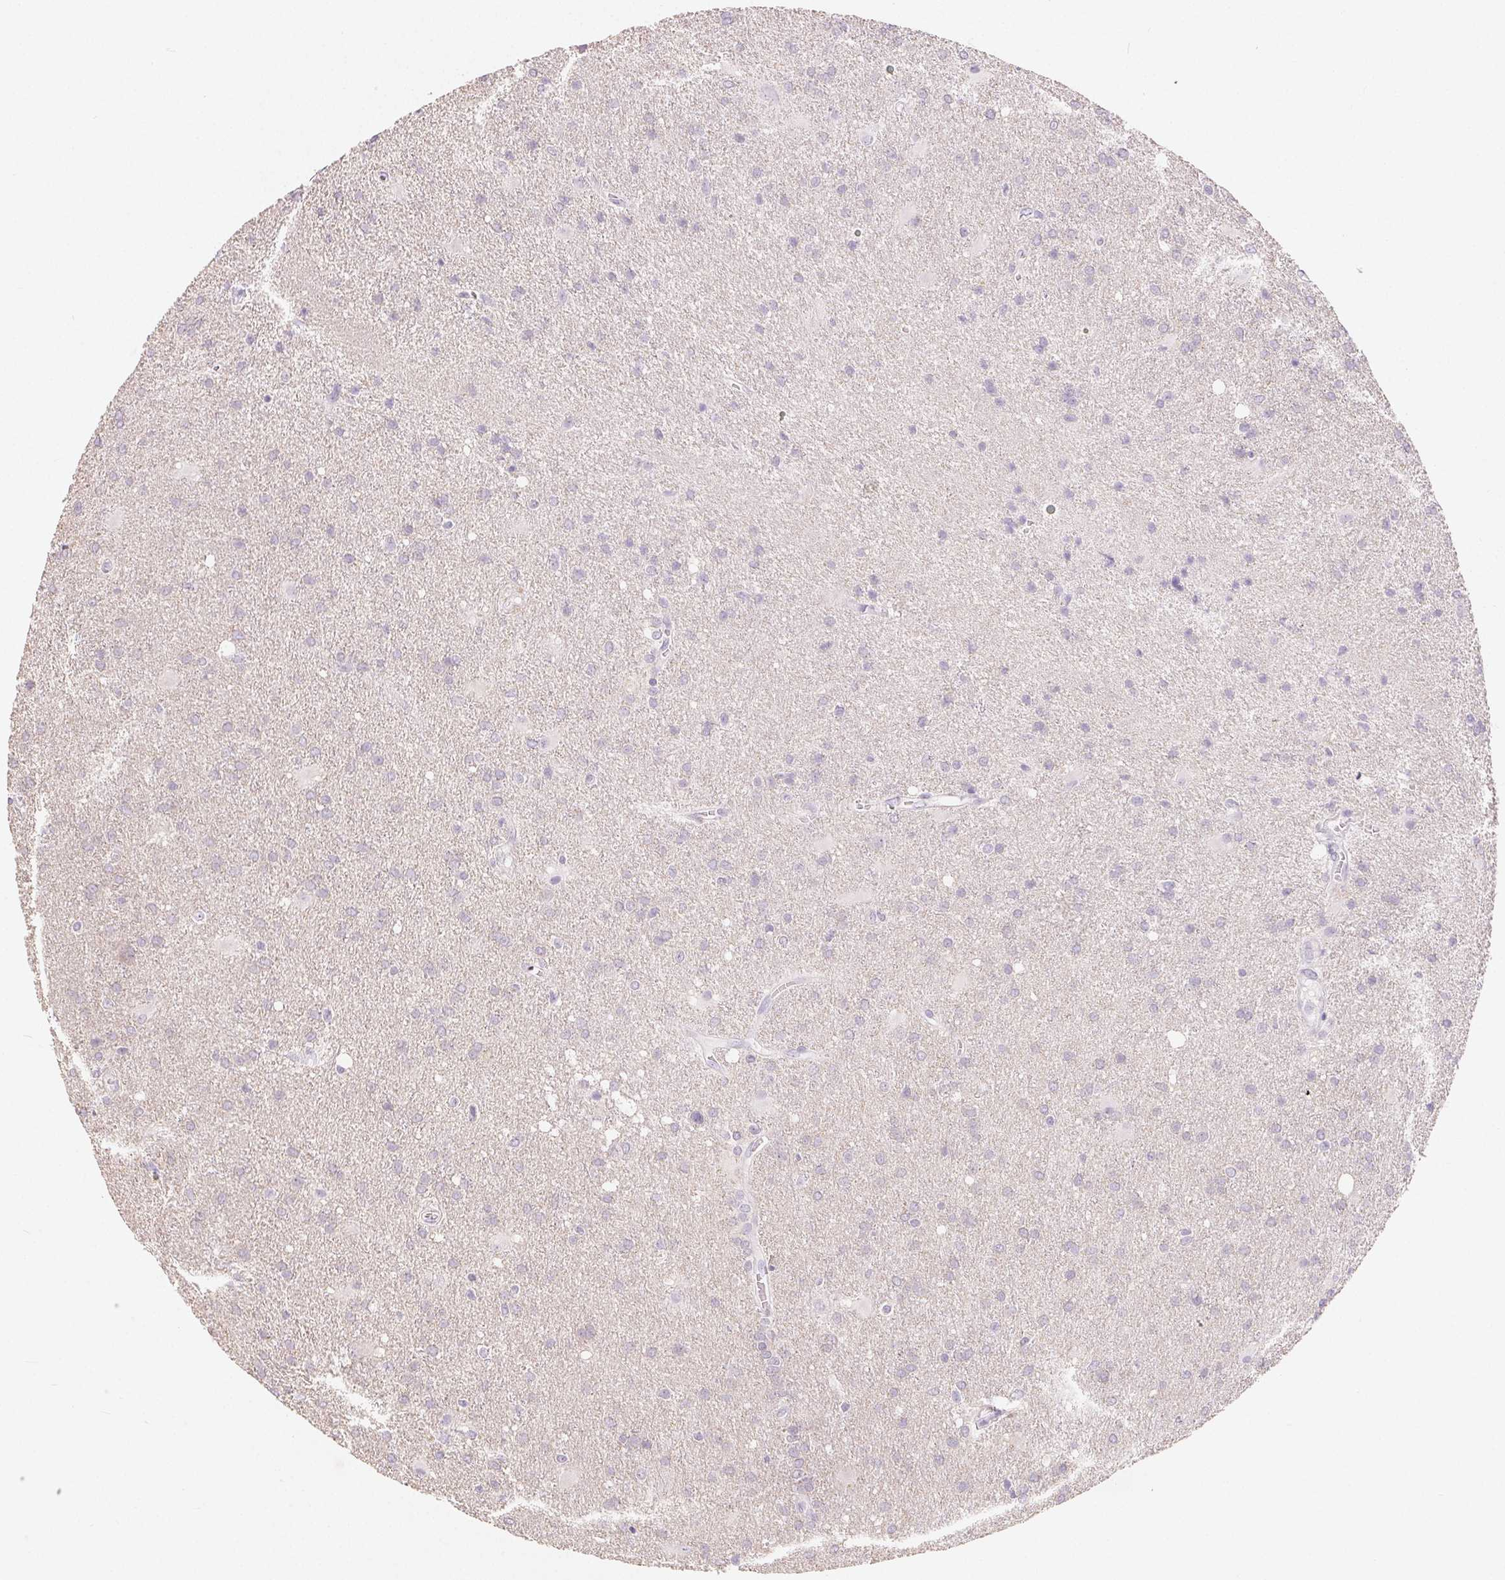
{"staining": {"intensity": "negative", "quantity": "none", "location": "none"}, "tissue": "glioma", "cell_type": "Tumor cells", "image_type": "cancer", "snomed": [{"axis": "morphology", "description": "Glioma, malignant, Low grade"}, {"axis": "topography", "description": "Brain"}], "caption": "This is an IHC photomicrograph of glioma. There is no positivity in tumor cells.", "gene": "MIOX", "patient": {"sex": "male", "age": 66}}